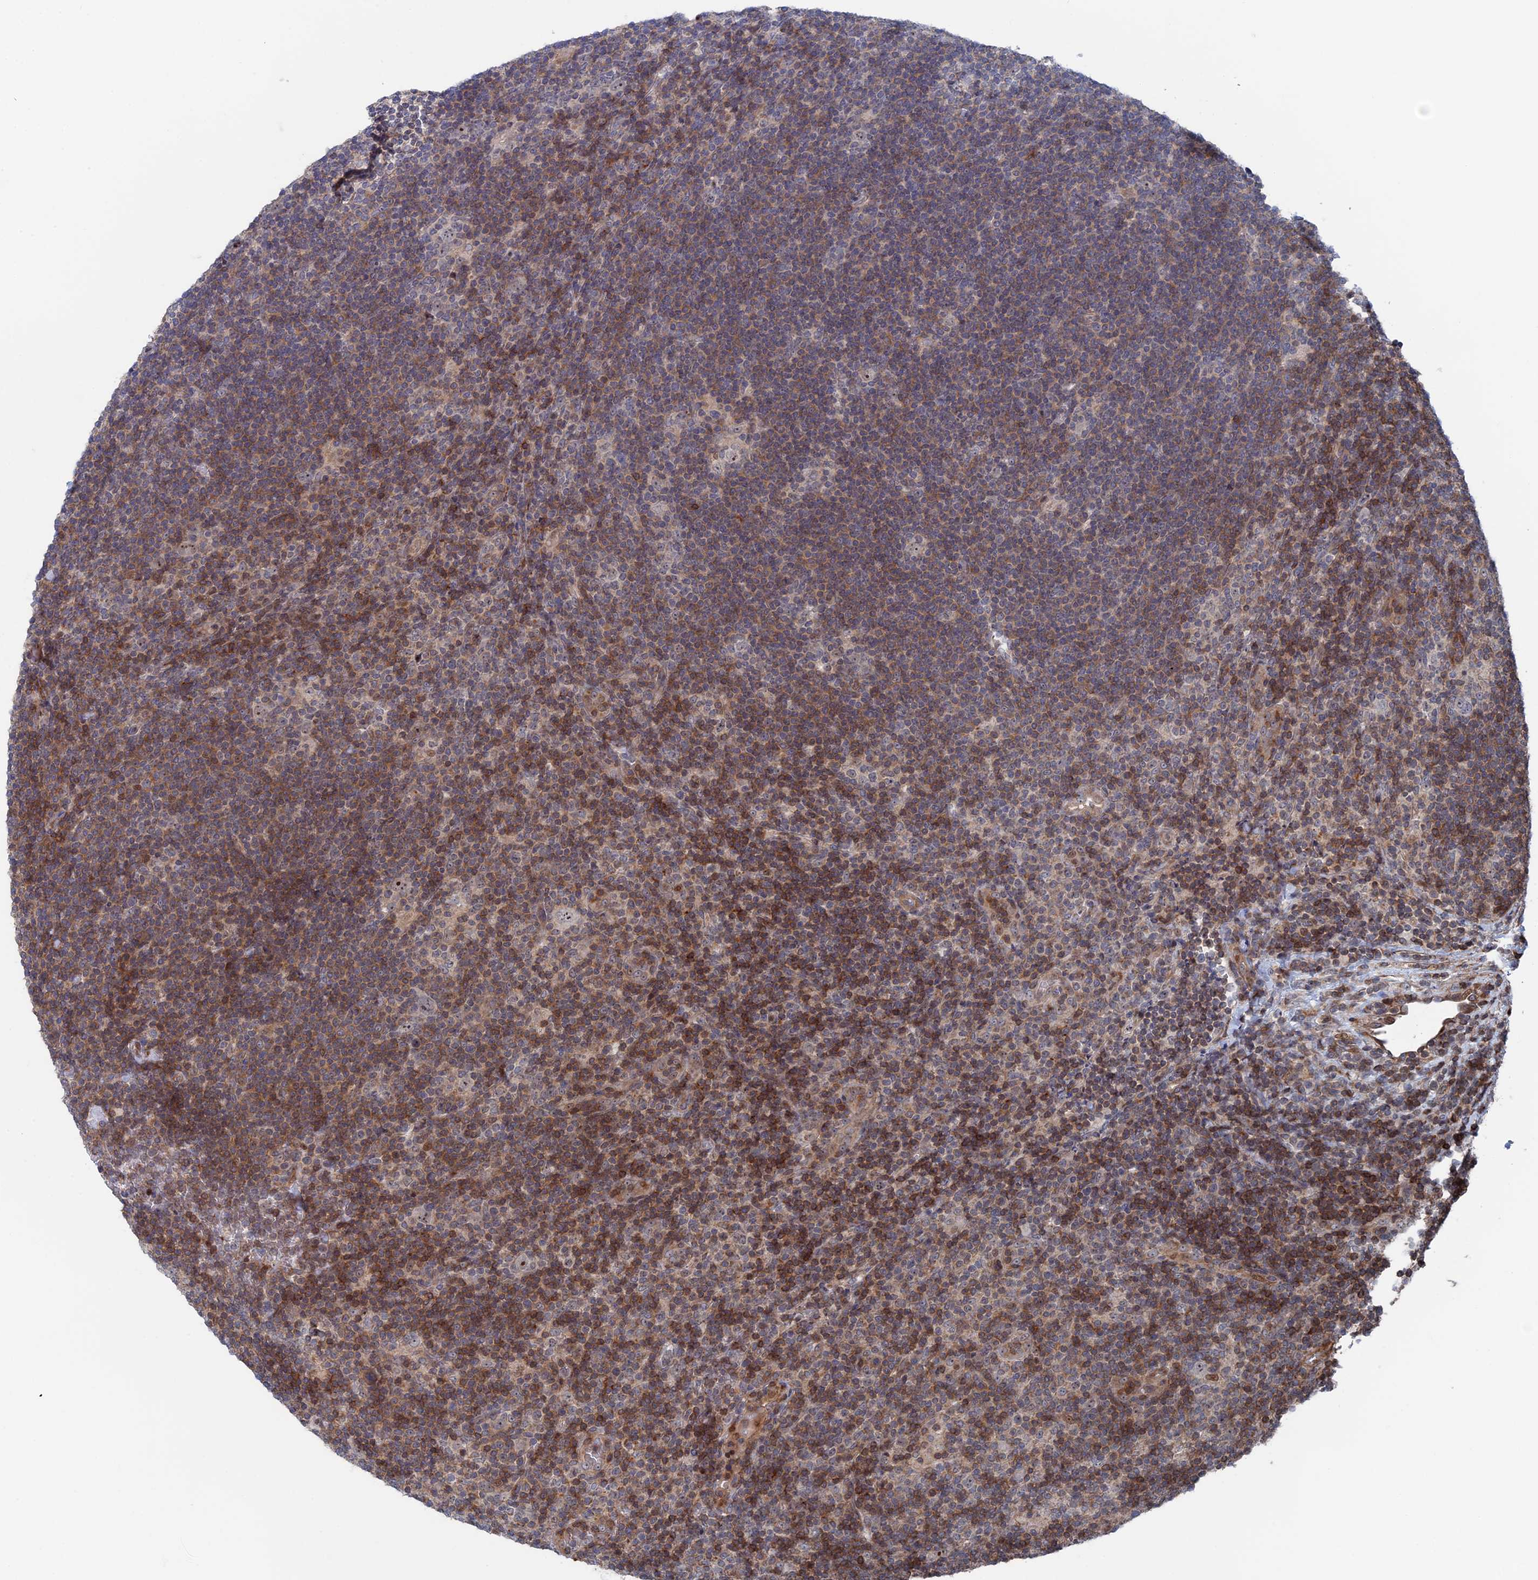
{"staining": {"intensity": "weak", "quantity": "25%-75%", "location": "nuclear"}, "tissue": "lymphoma", "cell_type": "Tumor cells", "image_type": "cancer", "snomed": [{"axis": "morphology", "description": "Hodgkin's disease, NOS"}, {"axis": "topography", "description": "Lymph node"}], "caption": "Protein staining of lymphoma tissue shows weak nuclear expression in about 25%-75% of tumor cells.", "gene": "IL7", "patient": {"sex": "female", "age": 57}}